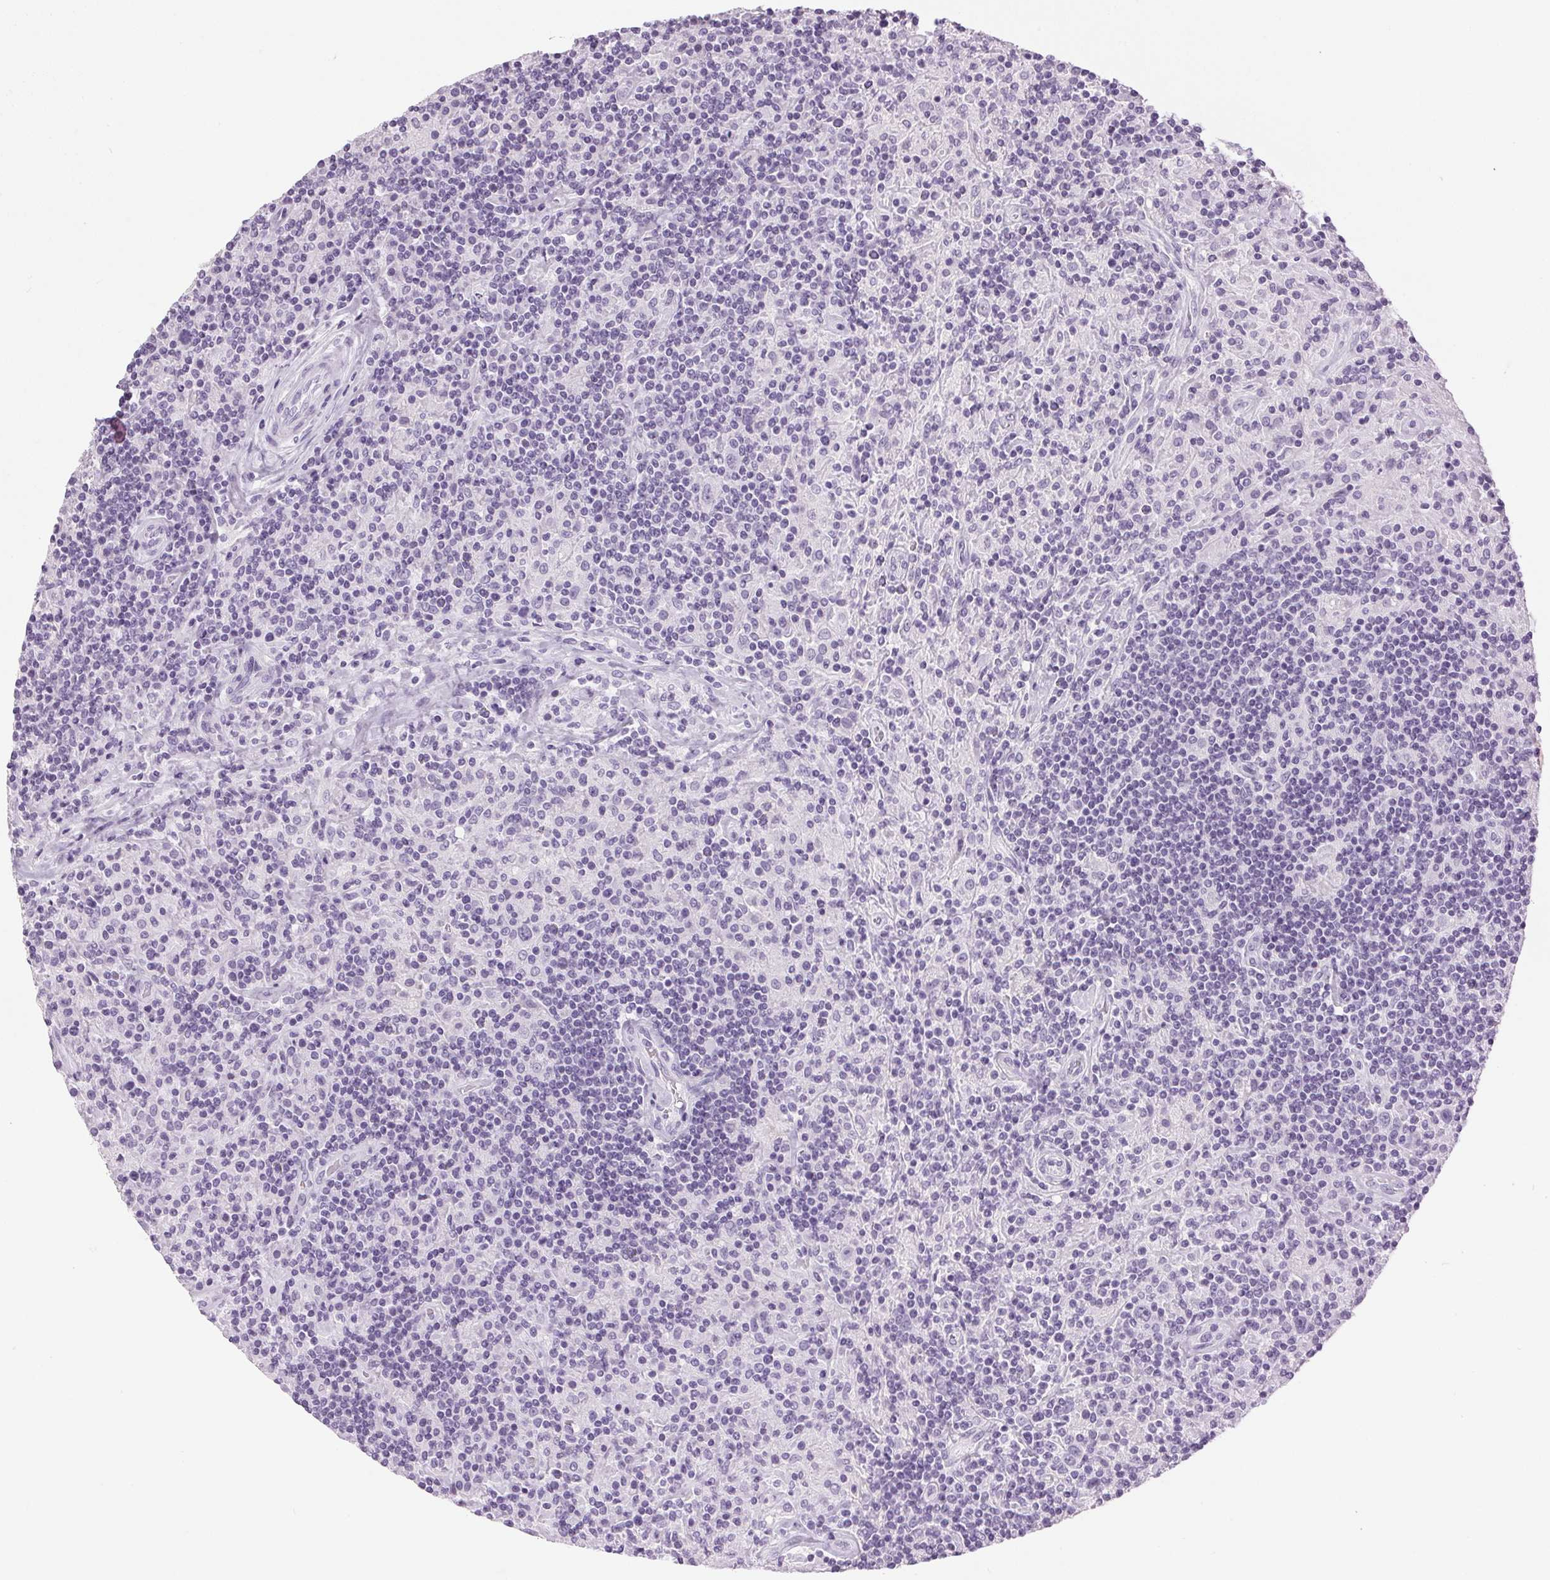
{"staining": {"intensity": "negative", "quantity": "none", "location": "none"}, "tissue": "lymphoma", "cell_type": "Tumor cells", "image_type": "cancer", "snomed": [{"axis": "morphology", "description": "Hodgkin's disease, NOS"}, {"axis": "topography", "description": "Lymph node"}], "caption": "DAB (3,3'-diaminobenzidine) immunohistochemical staining of human lymphoma shows no significant staining in tumor cells.", "gene": "SP7", "patient": {"sex": "male", "age": 70}}